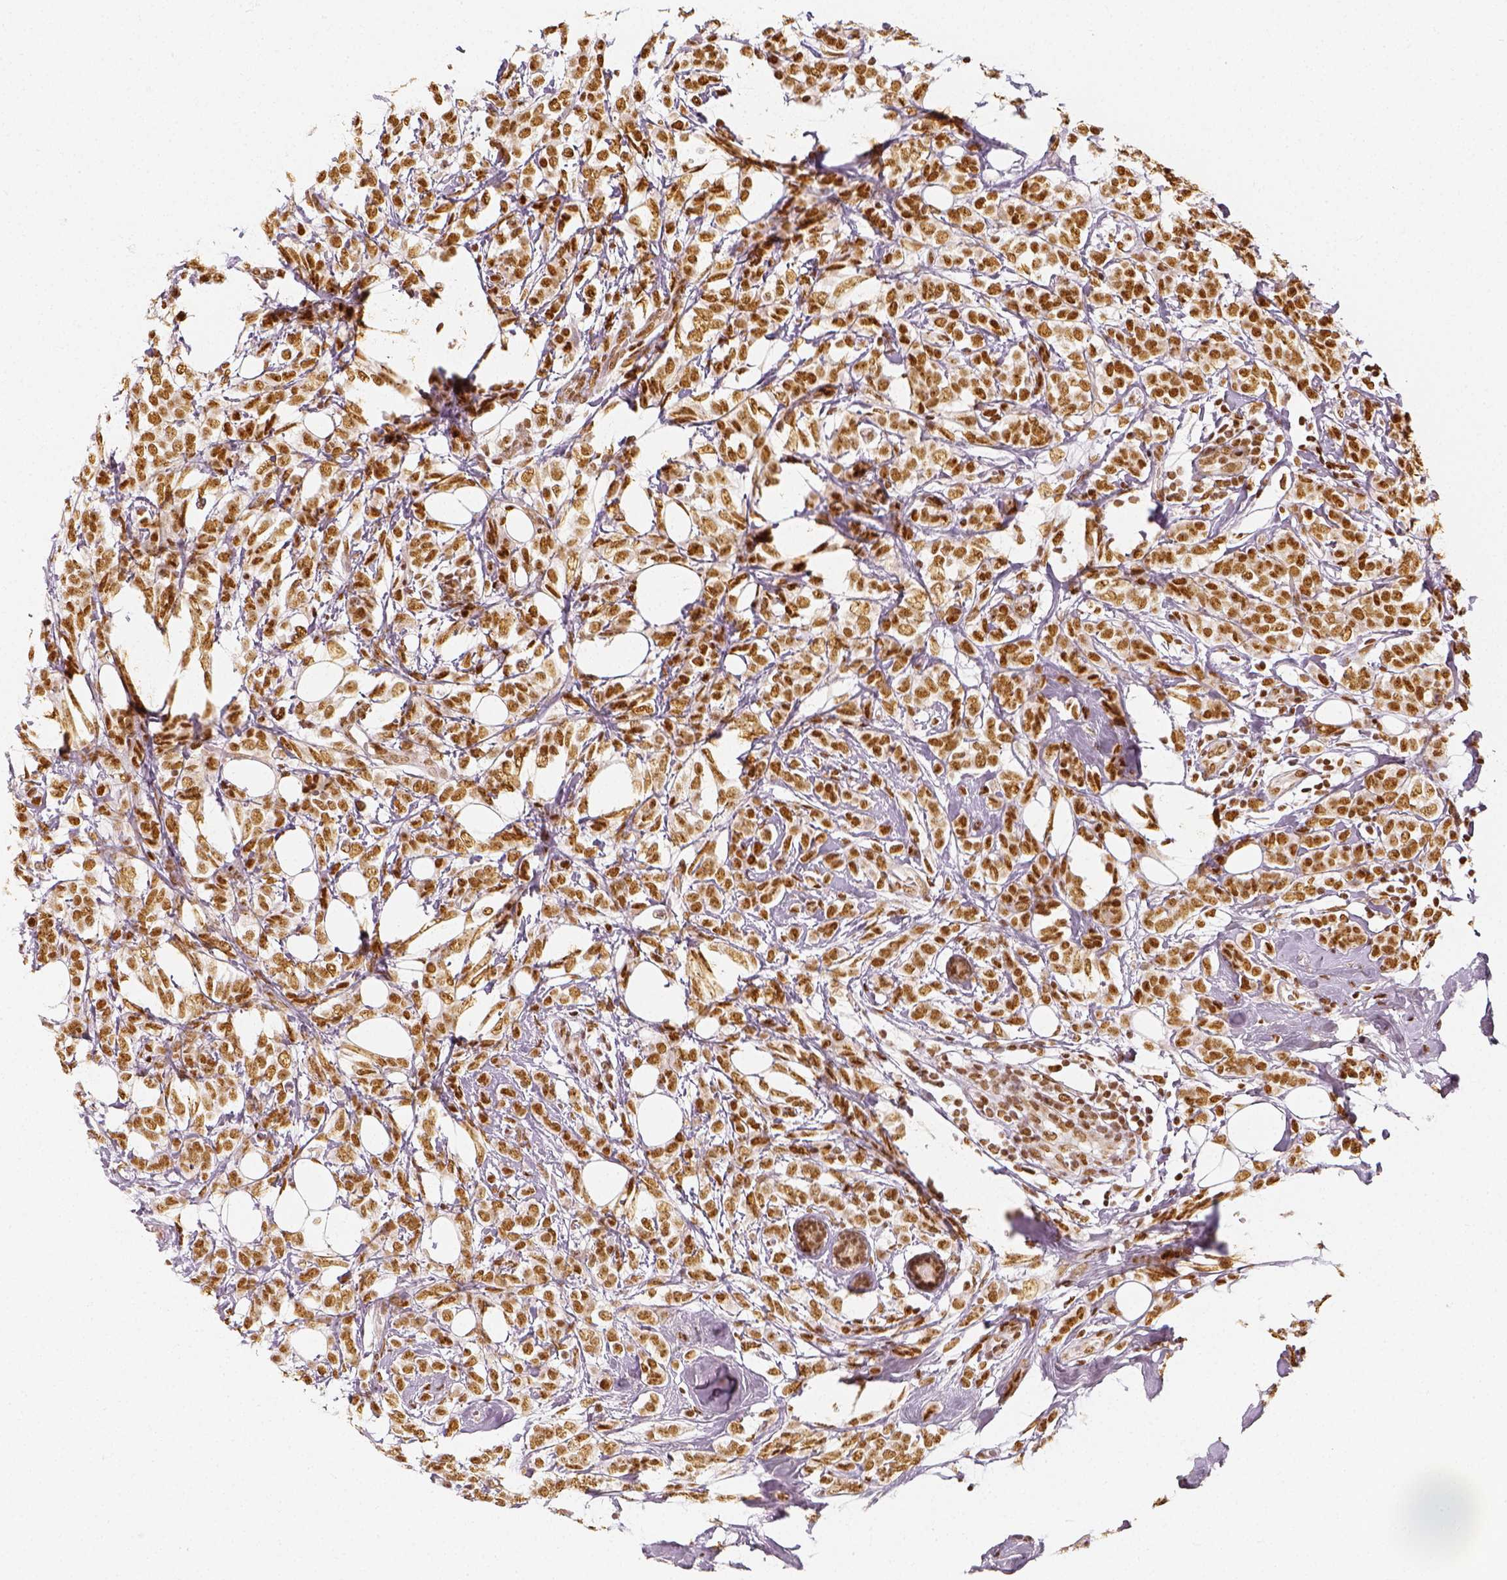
{"staining": {"intensity": "moderate", "quantity": ">75%", "location": "nuclear"}, "tissue": "breast cancer", "cell_type": "Tumor cells", "image_type": "cancer", "snomed": [{"axis": "morphology", "description": "Lobular carcinoma"}, {"axis": "topography", "description": "Breast"}], "caption": "There is medium levels of moderate nuclear positivity in tumor cells of breast lobular carcinoma, as demonstrated by immunohistochemical staining (brown color).", "gene": "KDM5B", "patient": {"sex": "female", "age": 49}}